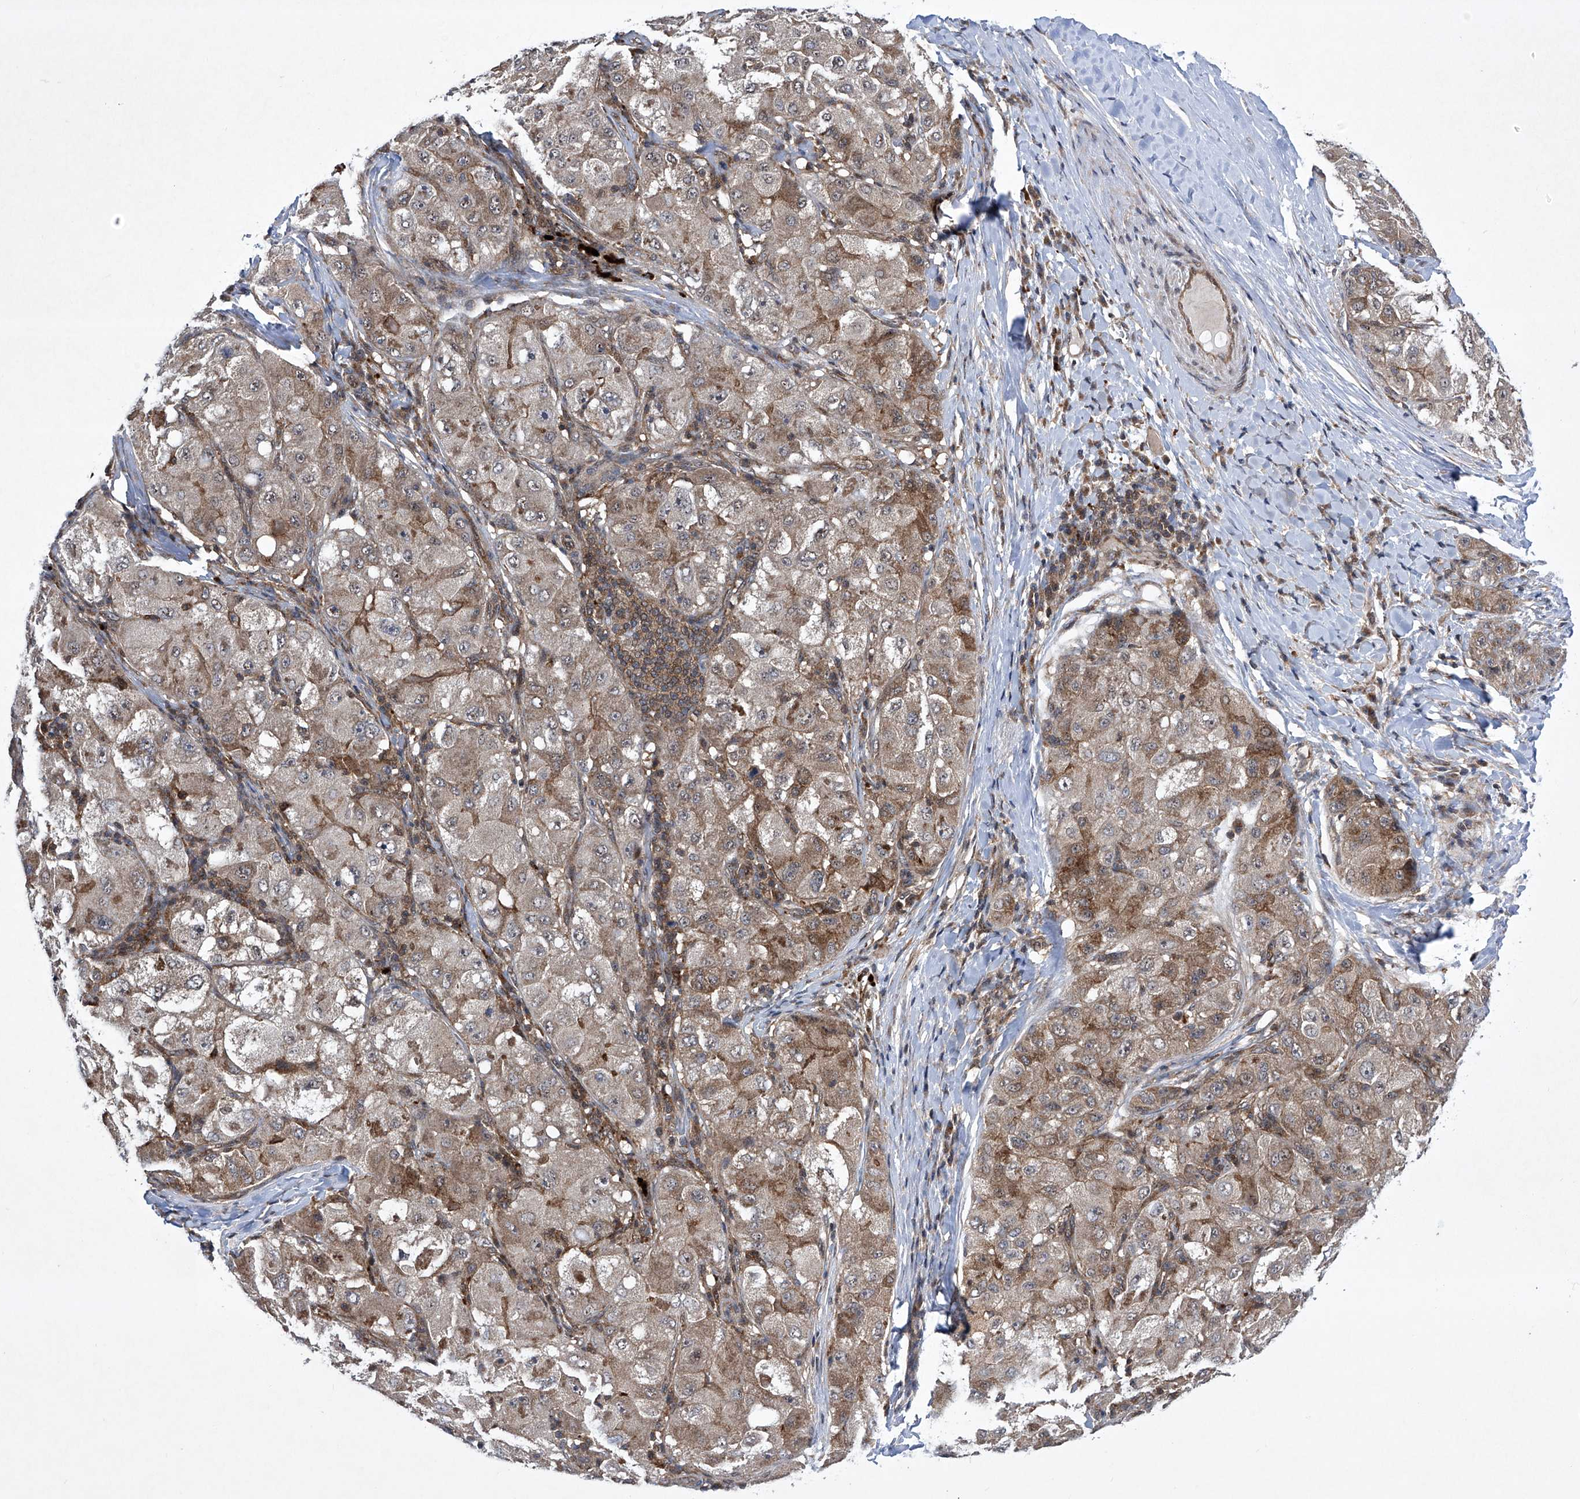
{"staining": {"intensity": "moderate", "quantity": "<25%", "location": "cytoplasmic/membranous"}, "tissue": "liver cancer", "cell_type": "Tumor cells", "image_type": "cancer", "snomed": [{"axis": "morphology", "description": "Carcinoma, Hepatocellular, NOS"}, {"axis": "topography", "description": "Liver"}], "caption": "Immunohistochemistry (IHC) (DAB) staining of human liver cancer (hepatocellular carcinoma) exhibits moderate cytoplasmic/membranous protein expression in approximately <25% of tumor cells.", "gene": "CISH", "patient": {"sex": "male", "age": 80}}